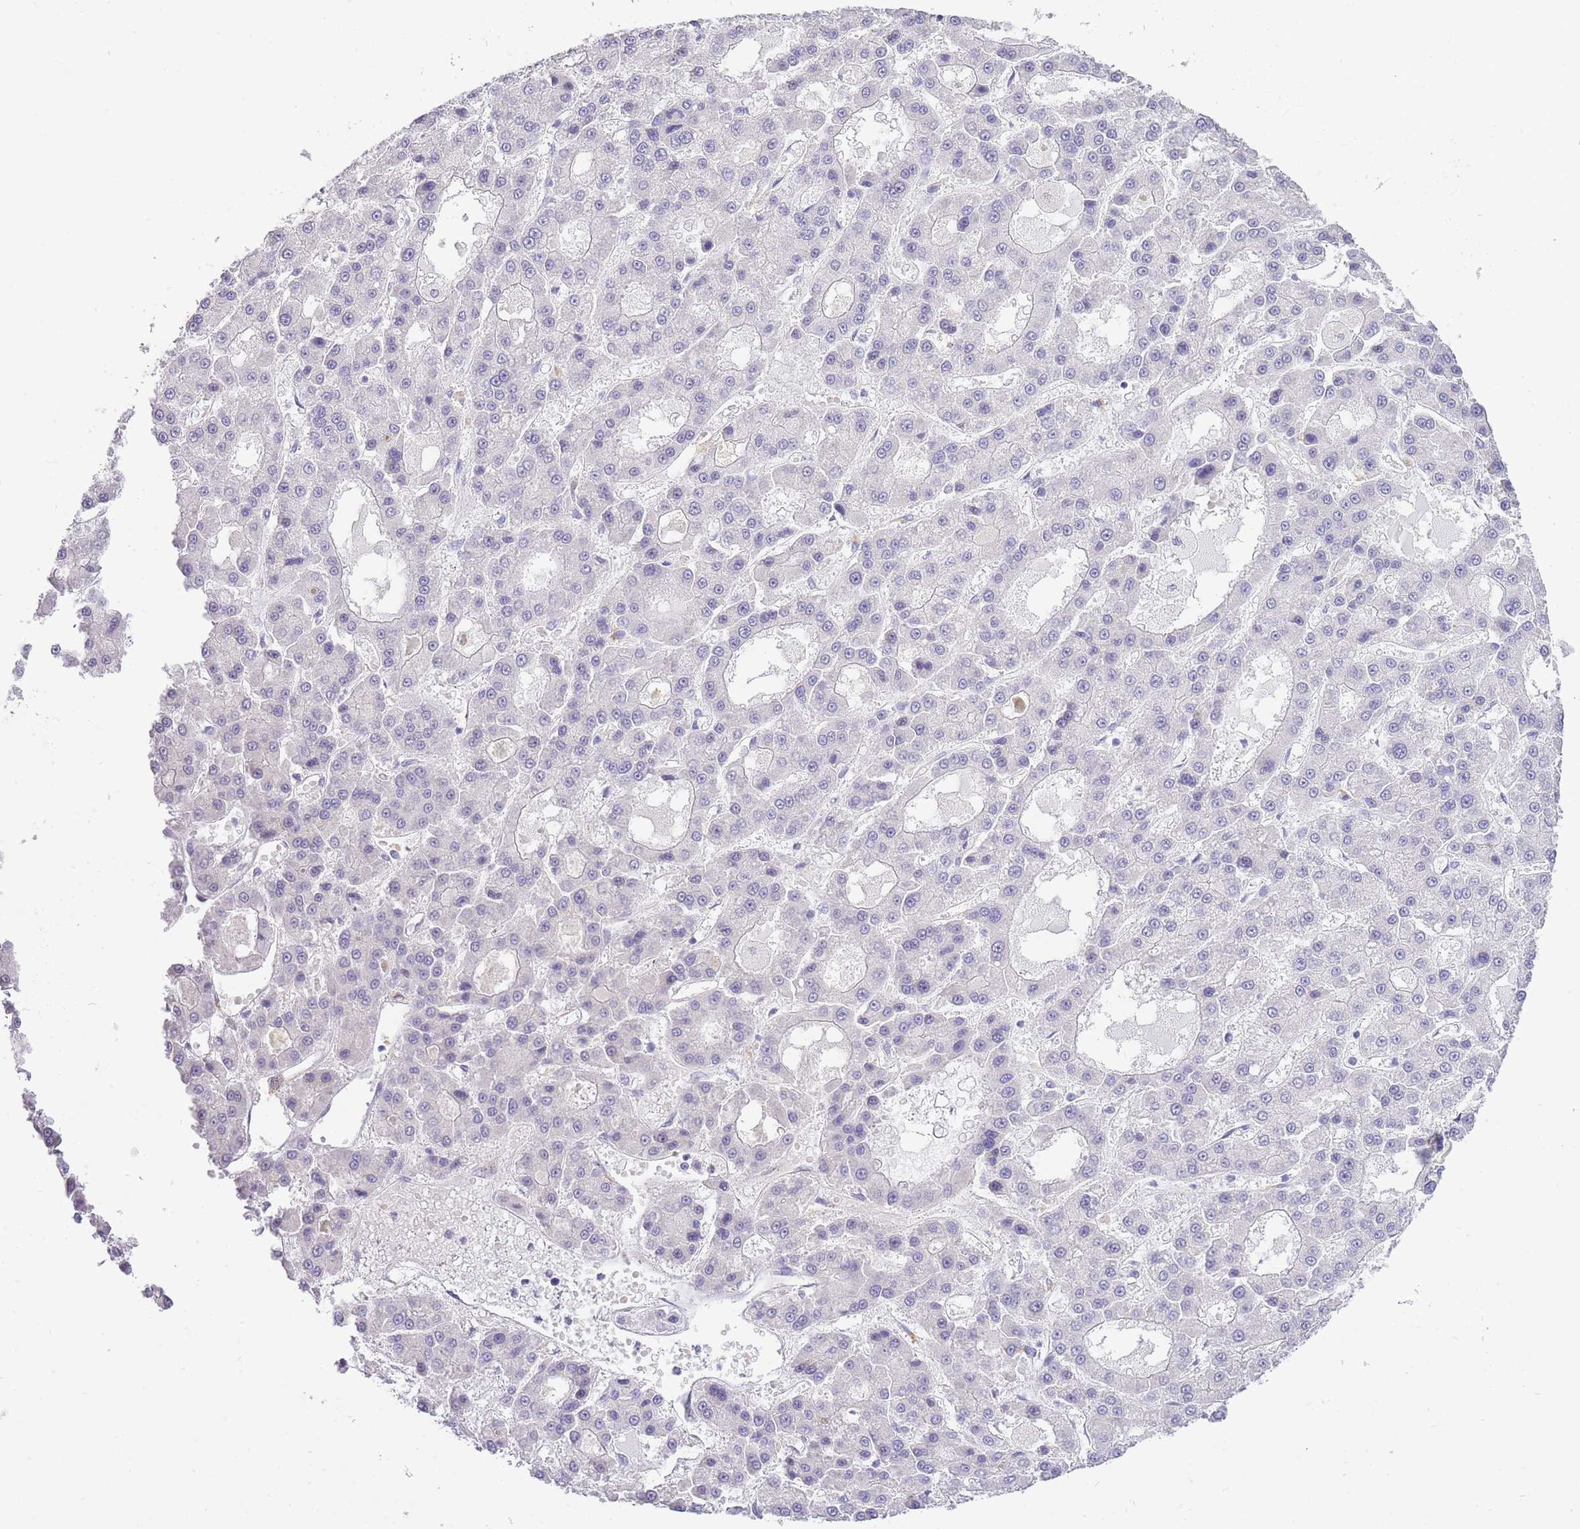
{"staining": {"intensity": "negative", "quantity": "none", "location": "none"}, "tissue": "liver cancer", "cell_type": "Tumor cells", "image_type": "cancer", "snomed": [{"axis": "morphology", "description": "Carcinoma, Hepatocellular, NOS"}, {"axis": "topography", "description": "Liver"}], "caption": "Tumor cells are negative for brown protein staining in liver cancer (hepatocellular carcinoma).", "gene": "RHO", "patient": {"sex": "male", "age": 70}}